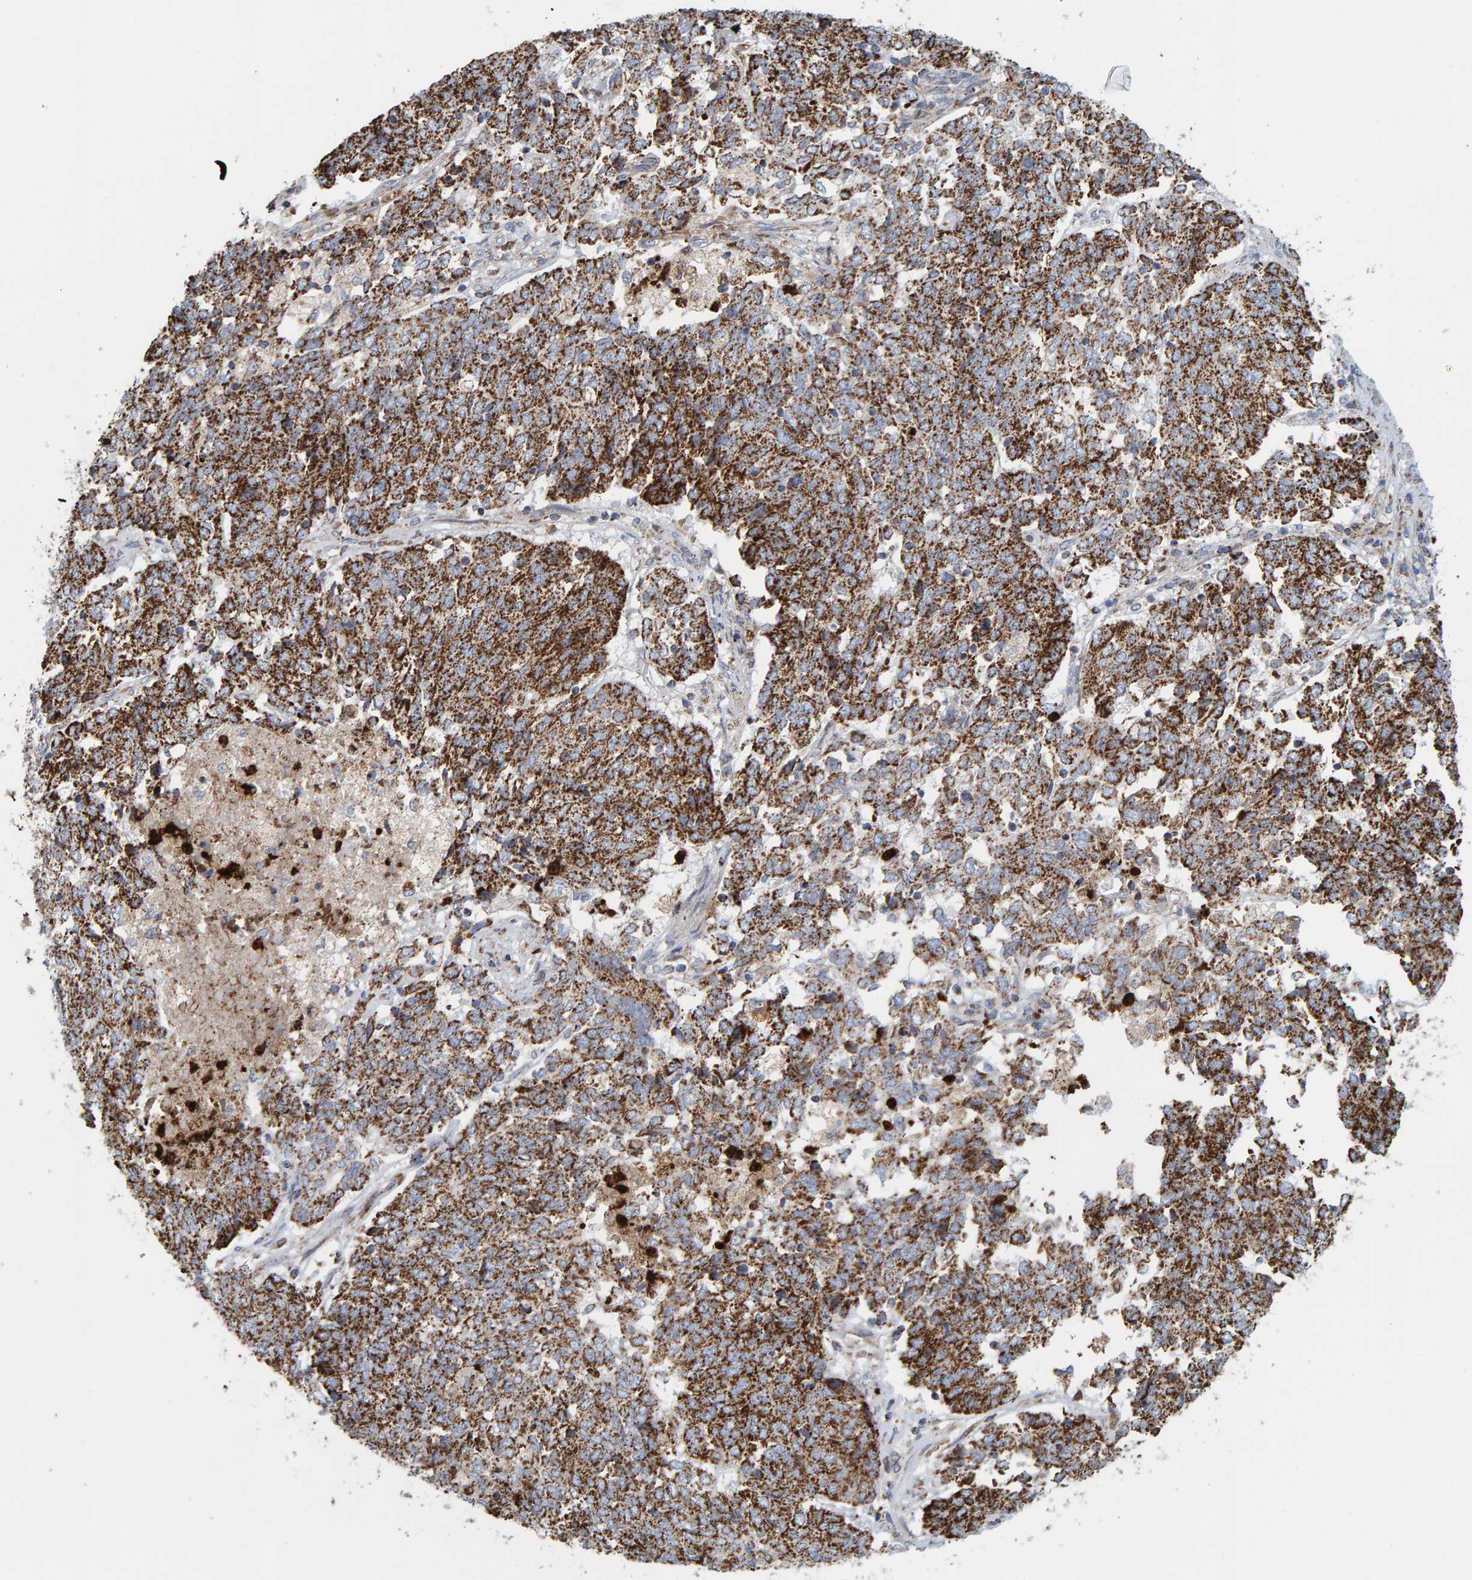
{"staining": {"intensity": "strong", "quantity": ">75%", "location": "cytoplasmic/membranous"}, "tissue": "endometrial cancer", "cell_type": "Tumor cells", "image_type": "cancer", "snomed": [{"axis": "morphology", "description": "Adenocarcinoma, NOS"}, {"axis": "topography", "description": "Endometrium"}], "caption": "Immunohistochemical staining of endometrial adenocarcinoma reveals high levels of strong cytoplasmic/membranous protein staining in approximately >75% of tumor cells.", "gene": "B9D1", "patient": {"sex": "female", "age": 80}}